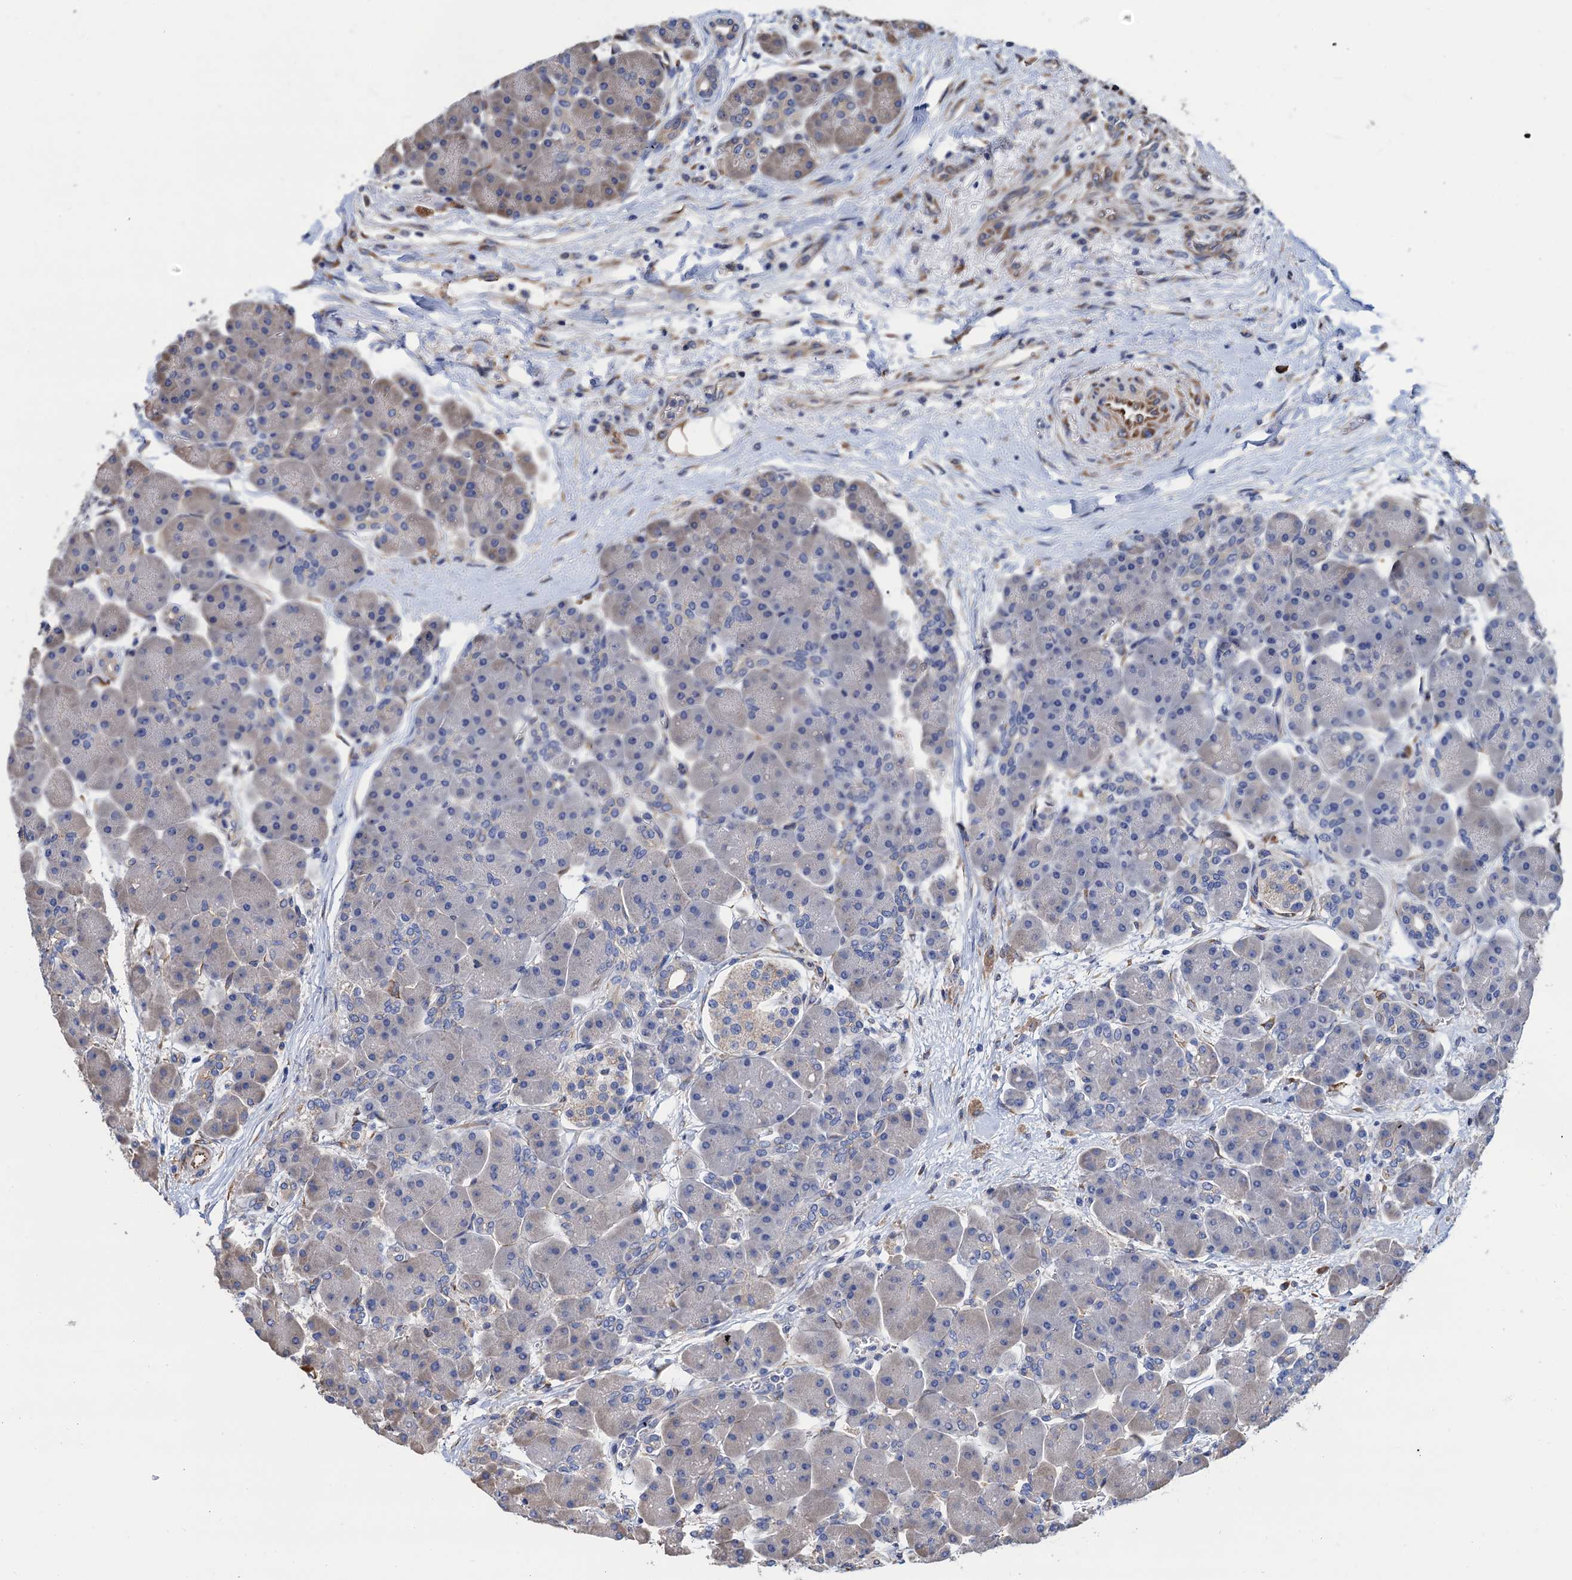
{"staining": {"intensity": "negative", "quantity": "none", "location": "none"}, "tissue": "pancreas", "cell_type": "Exocrine glandular cells", "image_type": "normal", "snomed": [{"axis": "morphology", "description": "Normal tissue, NOS"}, {"axis": "topography", "description": "Pancreas"}], "caption": "This is an immunohistochemistry photomicrograph of normal human pancreas. There is no staining in exocrine glandular cells.", "gene": "CNNM1", "patient": {"sex": "male", "age": 66}}